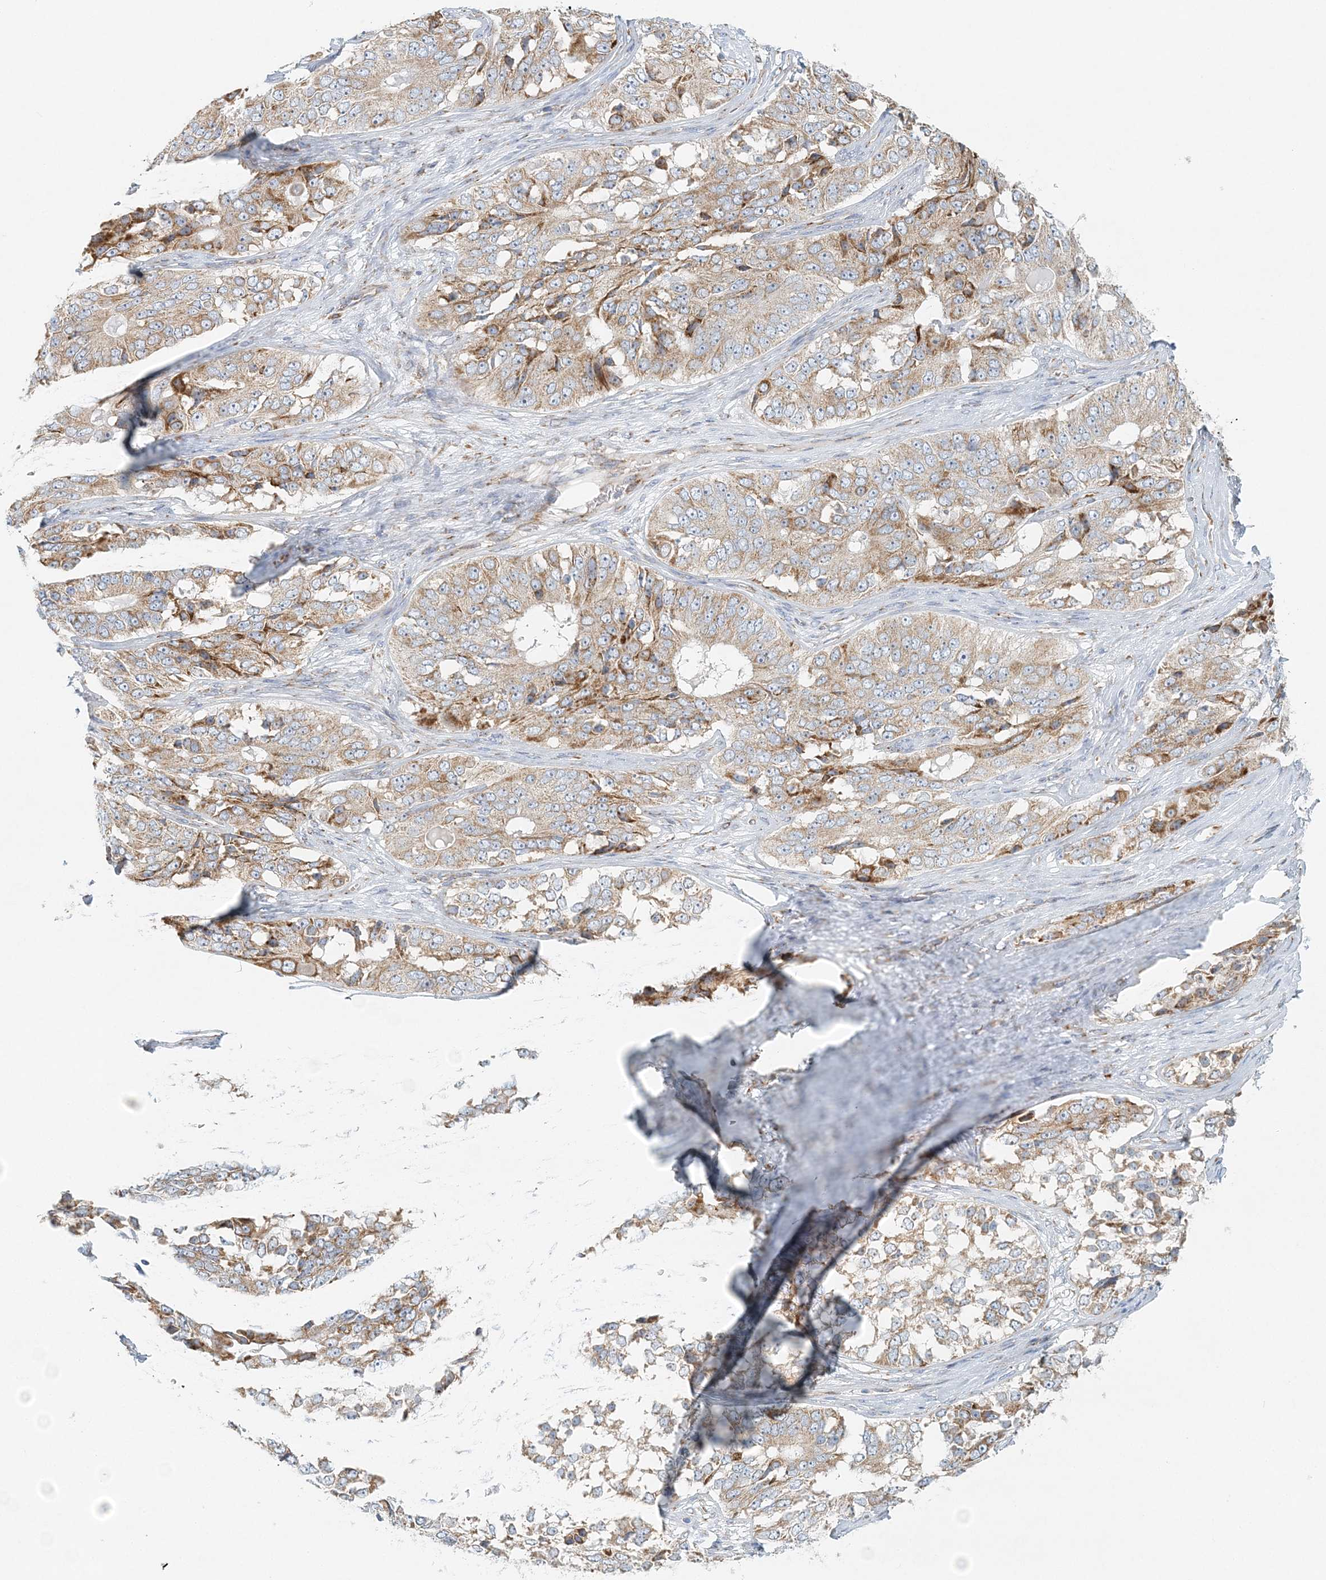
{"staining": {"intensity": "moderate", "quantity": ">75%", "location": "cytoplasmic/membranous"}, "tissue": "ovarian cancer", "cell_type": "Tumor cells", "image_type": "cancer", "snomed": [{"axis": "morphology", "description": "Carcinoma, endometroid"}, {"axis": "topography", "description": "Ovary"}], "caption": "Ovarian cancer (endometroid carcinoma) stained with a protein marker reveals moderate staining in tumor cells.", "gene": "STK11IP", "patient": {"sex": "female", "age": 51}}